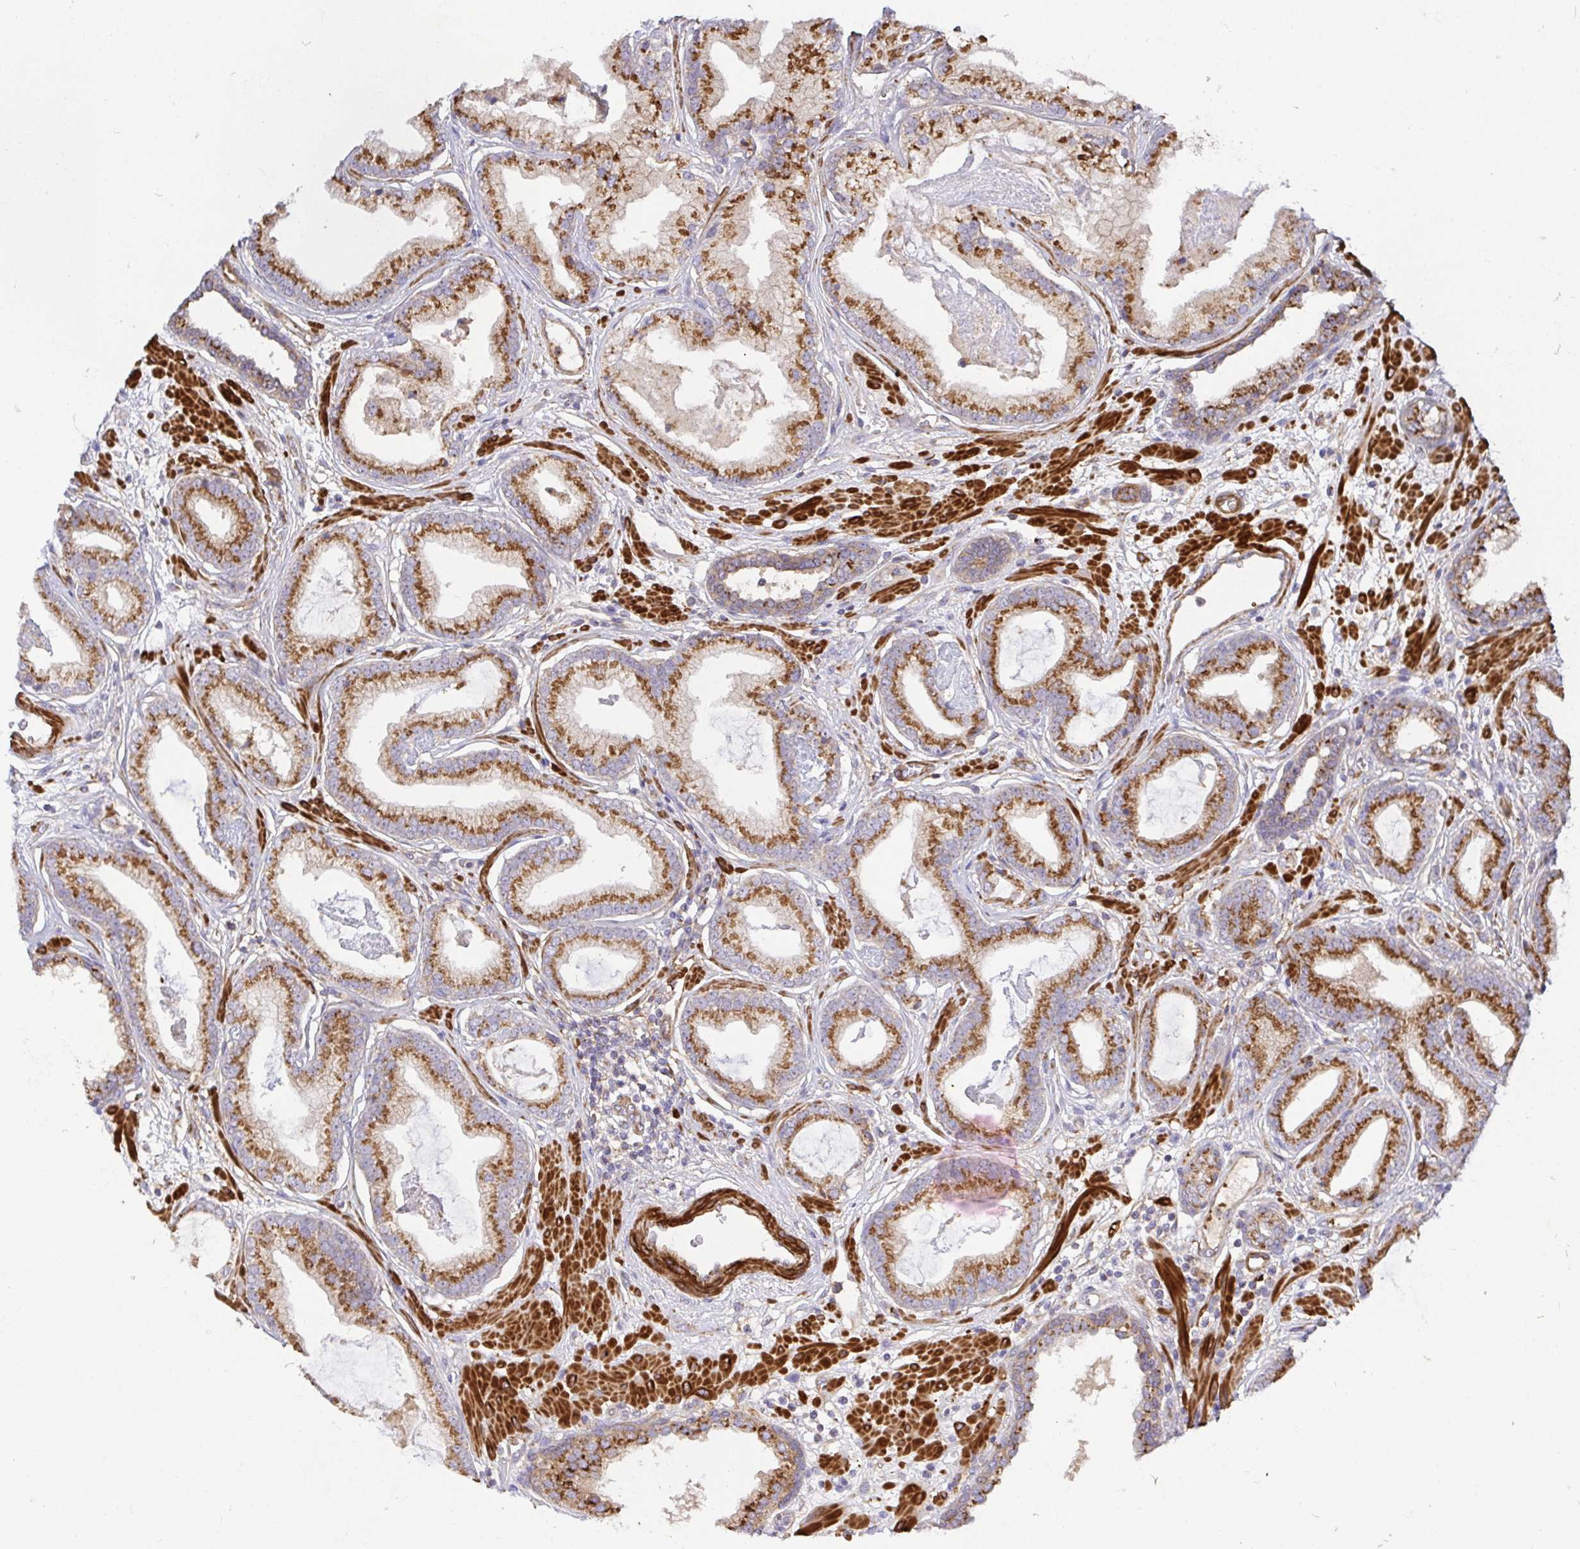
{"staining": {"intensity": "strong", "quantity": ">75%", "location": "cytoplasmic/membranous"}, "tissue": "prostate cancer", "cell_type": "Tumor cells", "image_type": "cancer", "snomed": [{"axis": "morphology", "description": "Adenocarcinoma, Low grade"}, {"axis": "topography", "description": "Prostate"}], "caption": "An immunohistochemistry (IHC) image of neoplastic tissue is shown. Protein staining in brown highlights strong cytoplasmic/membranous positivity in prostate cancer (adenocarcinoma (low-grade)) within tumor cells.", "gene": "TM9SF4", "patient": {"sex": "male", "age": 62}}